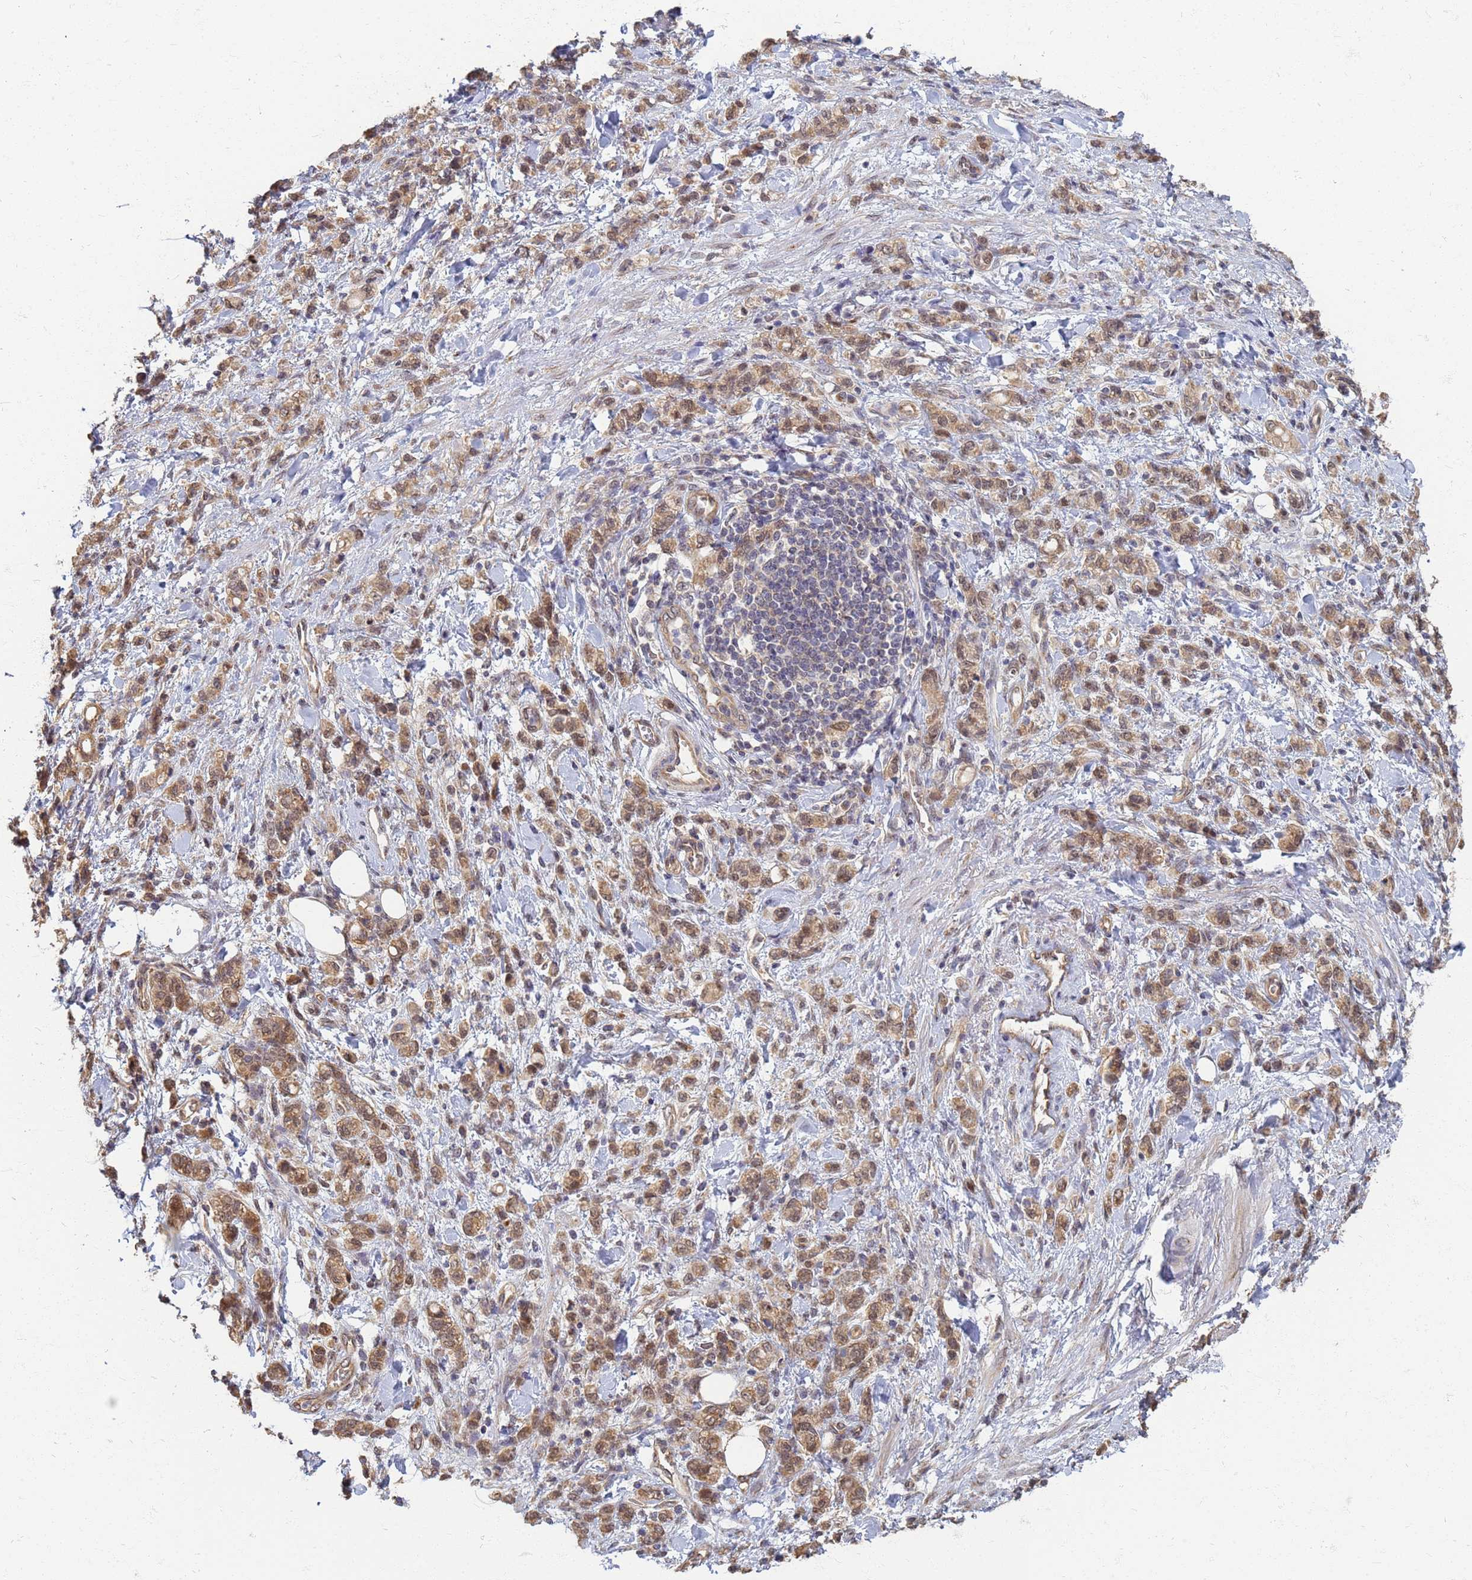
{"staining": {"intensity": "moderate", "quantity": ">75%", "location": "cytoplasmic/membranous"}, "tissue": "stomach cancer", "cell_type": "Tumor cells", "image_type": "cancer", "snomed": [{"axis": "morphology", "description": "Adenocarcinoma, NOS"}, {"axis": "topography", "description": "Stomach"}], "caption": "Immunohistochemistry photomicrograph of adenocarcinoma (stomach) stained for a protein (brown), which displays medium levels of moderate cytoplasmic/membranous staining in approximately >75% of tumor cells.", "gene": "ITGB4", "patient": {"sex": "male", "age": 77}}